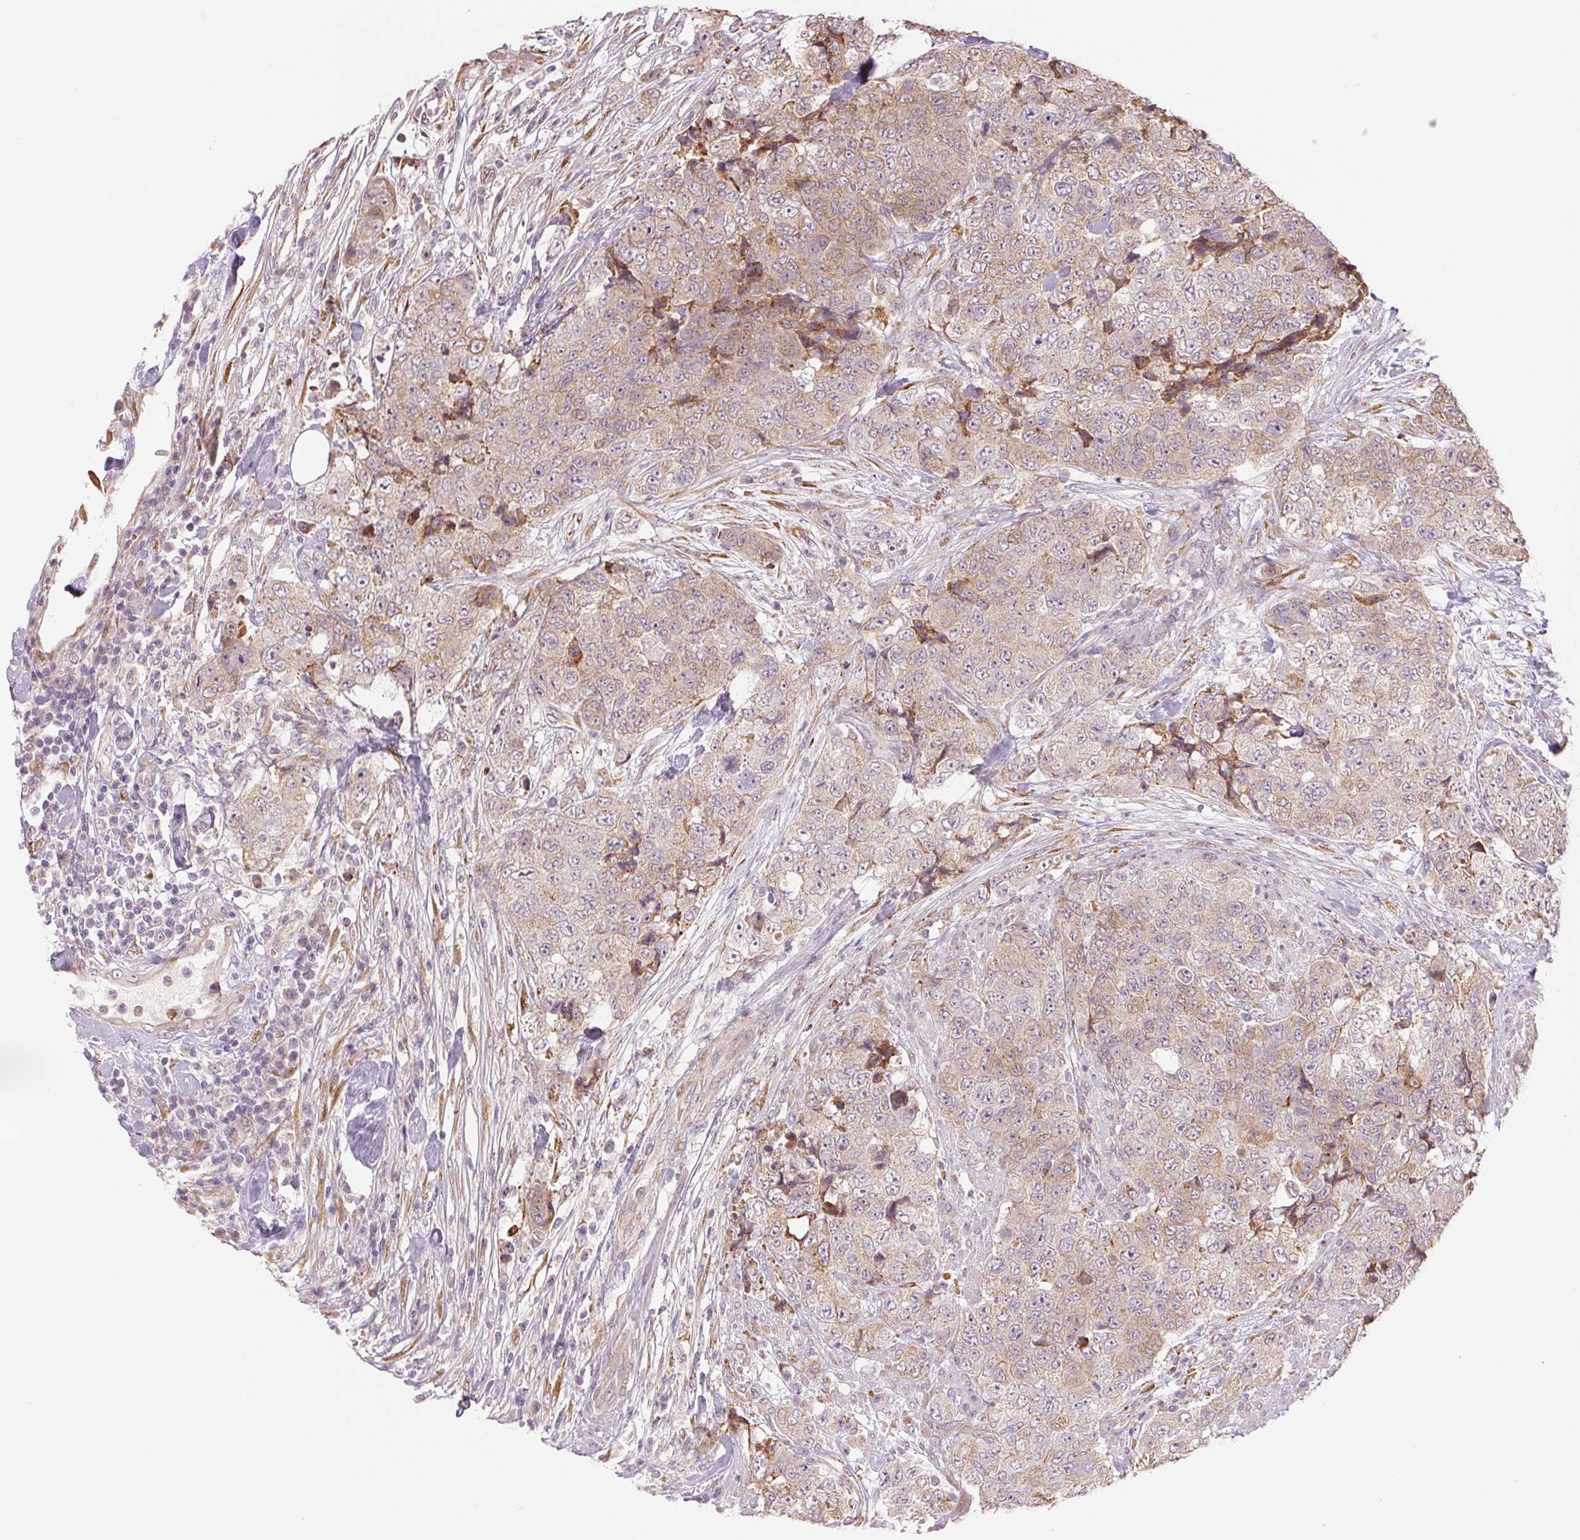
{"staining": {"intensity": "weak", "quantity": ">75%", "location": "cytoplasmic/membranous"}, "tissue": "urothelial cancer", "cell_type": "Tumor cells", "image_type": "cancer", "snomed": [{"axis": "morphology", "description": "Urothelial carcinoma, High grade"}, {"axis": "topography", "description": "Urinary bladder"}], "caption": "Protein analysis of urothelial cancer tissue demonstrates weak cytoplasmic/membranous staining in about >75% of tumor cells.", "gene": "METTL17", "patient": {"sex": "female", "age": 78}}